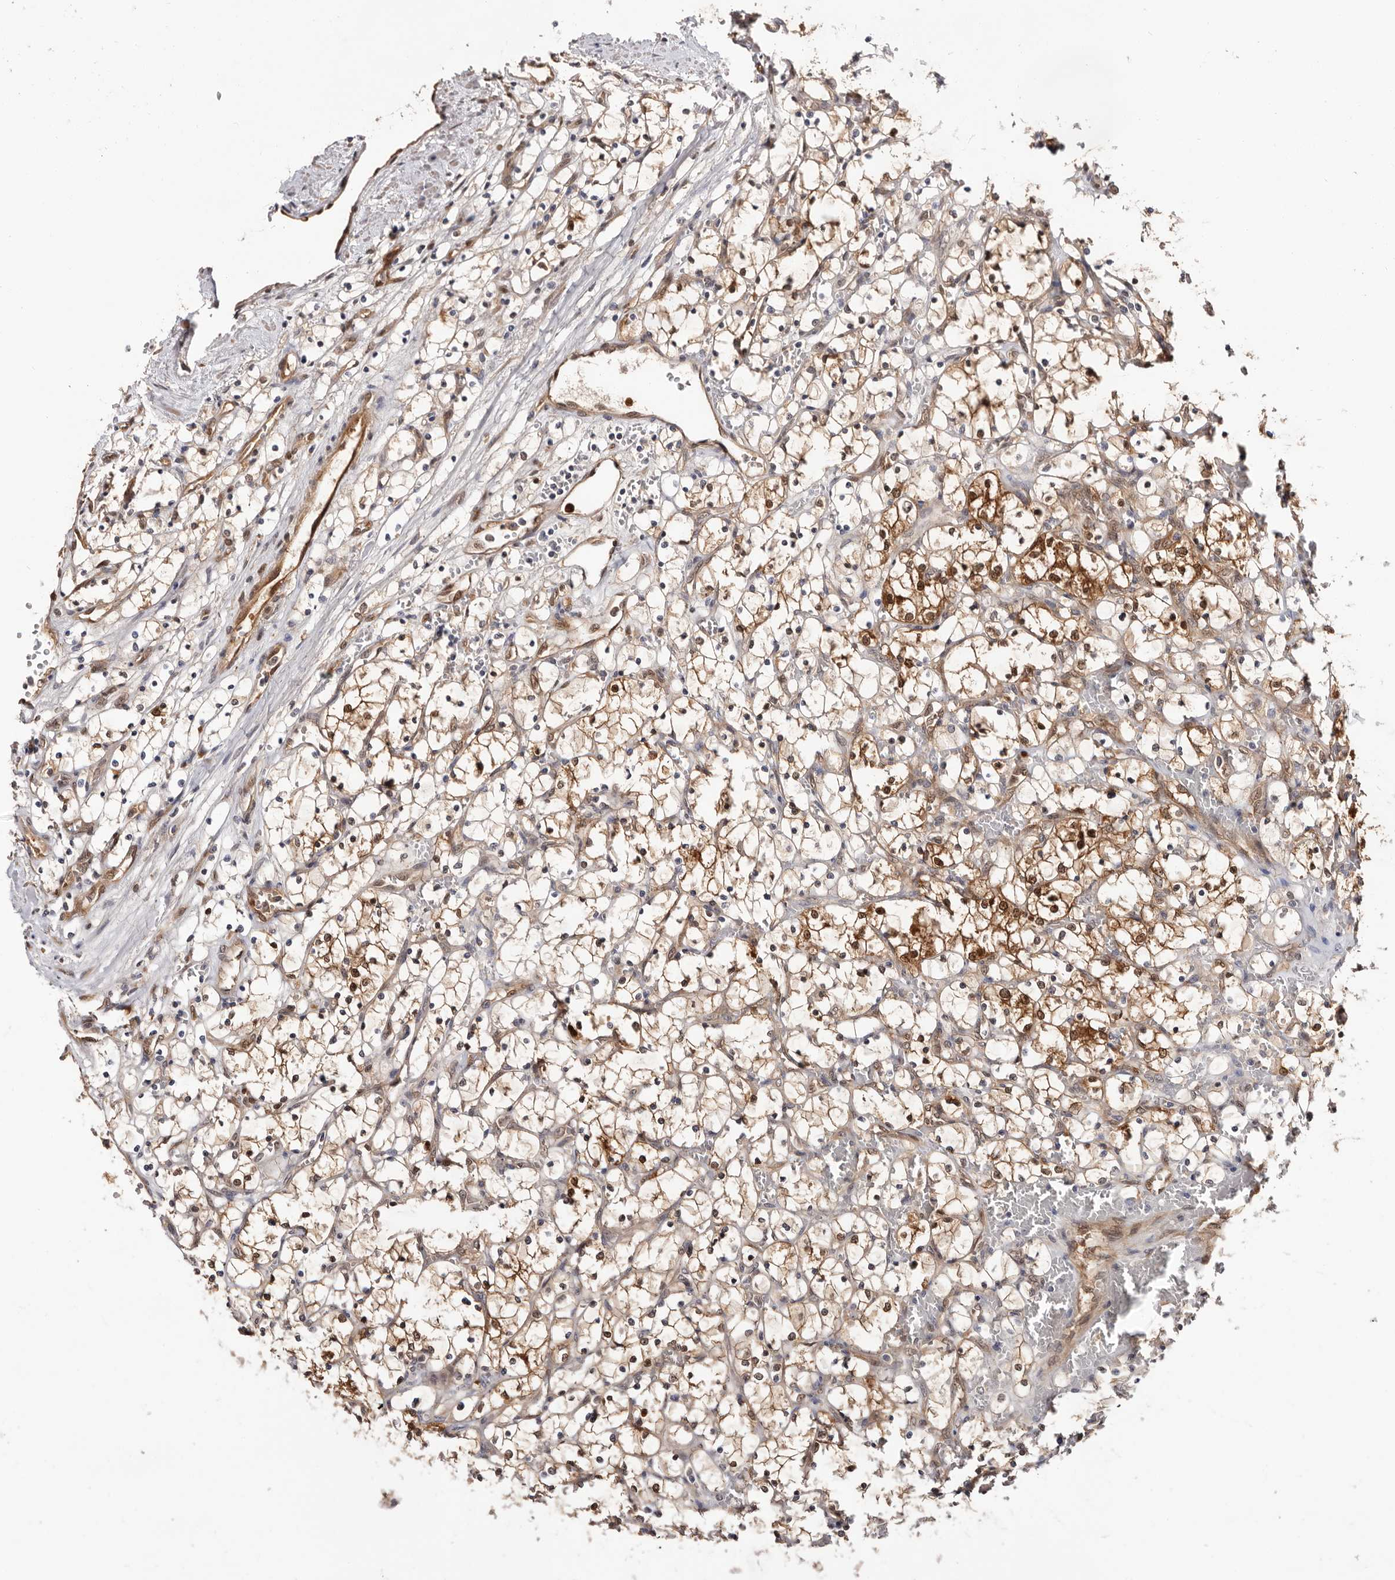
{"staining": {"intensity": "moderate", "quantity": ">75%", "location": "cytoplasmic/membranous,nuclear"}, "tissue": "renal cancer", "cell_type": "Tumor cells", "image_type": "cancer", "snomed": [{"axis": "morphology", "description": "Adenocarcinoma, NOS"}, {"axis": "topography", "description": "Kidney"}], "caption": "Renal cancer (adenocarcinoma) stained with DAB immunohistochemistry (IHC) displays medium levels of moderate cytoplasmic/membranous and nuclear expression in about >75% of tumor cells.", "gene": "TP53I3", "patient": {"sex": "female", "age": 69}}